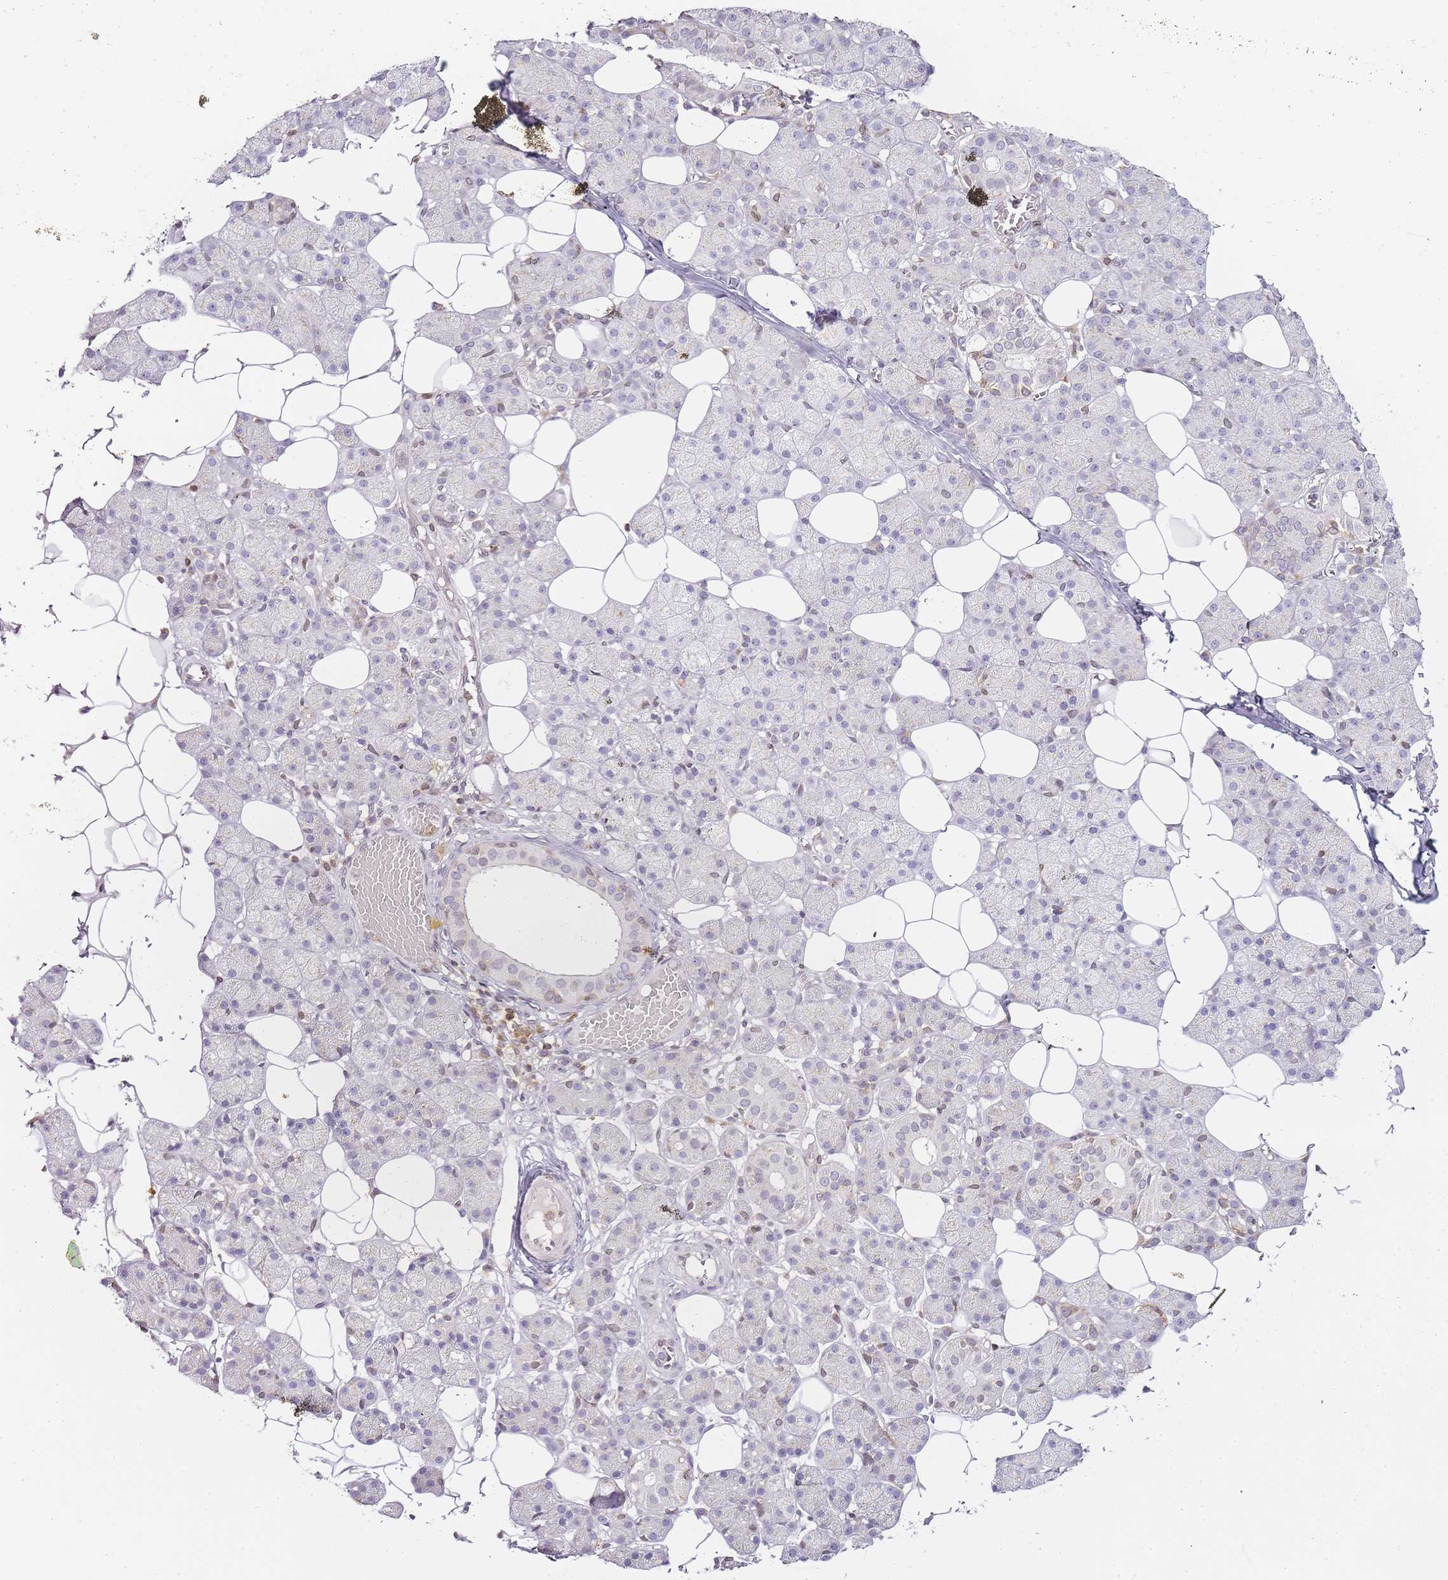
{"staining": {"intensity": "moderate", "quantity": "<25%", "location": "cytoplasmic/membranous,nuclear"}, "tissue": "salivary gland", "cell_type": "Glandular cells", "image_type": "normal", "snomed": [{"axis": "morphology", "description": "Normal tissue, NOS"}, {"axis": "topography", "description": "Salivary gland"}], "caption": "A histopathology image of human salivary gland stained for a protein shows moderate cytoplasmic/membranous,nuclear brown staining in glandular cells.", "gene": "JAKMIP1", "patient": {"sex": "female", "age": 33}}